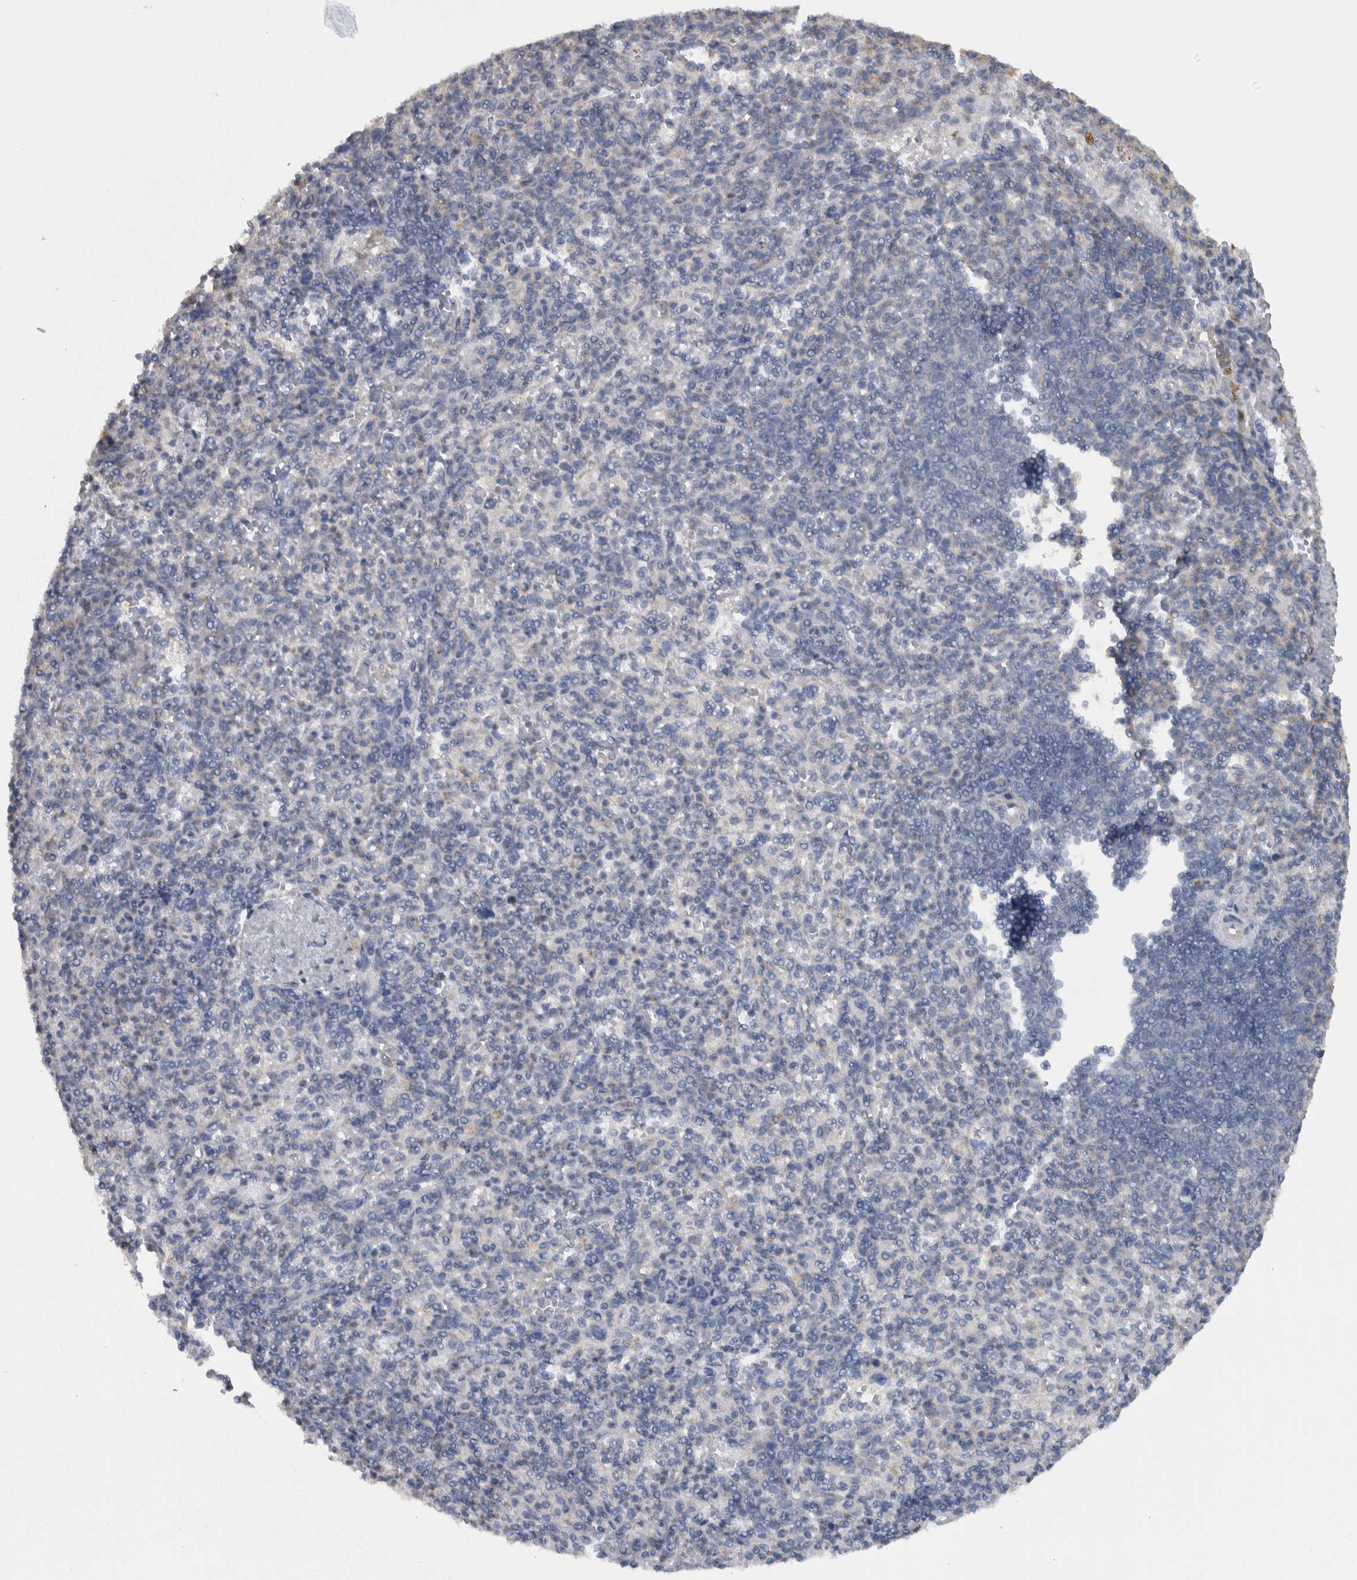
{"staining": {"intensity": "moderate", "quantity": "<25%", "location": "cytoplasmic/membranous"}, "tissue": "spleen", "cell_type": "Cells in red pulp", "image_type": "normal", "snomed": [{"axis": "morphology", "description": "Normal tissue, NOS"}, {"axis": "topography", "description": "Spleen"}], "caption": "The photomicrograph demonstrates staining of benign spleen, revealing moderate cytoplasmic/membranous protein positivity (brown color) within cells in red pulp.", "gene": "NT5C2", "patient": {"sex": "female", "age": 74}}